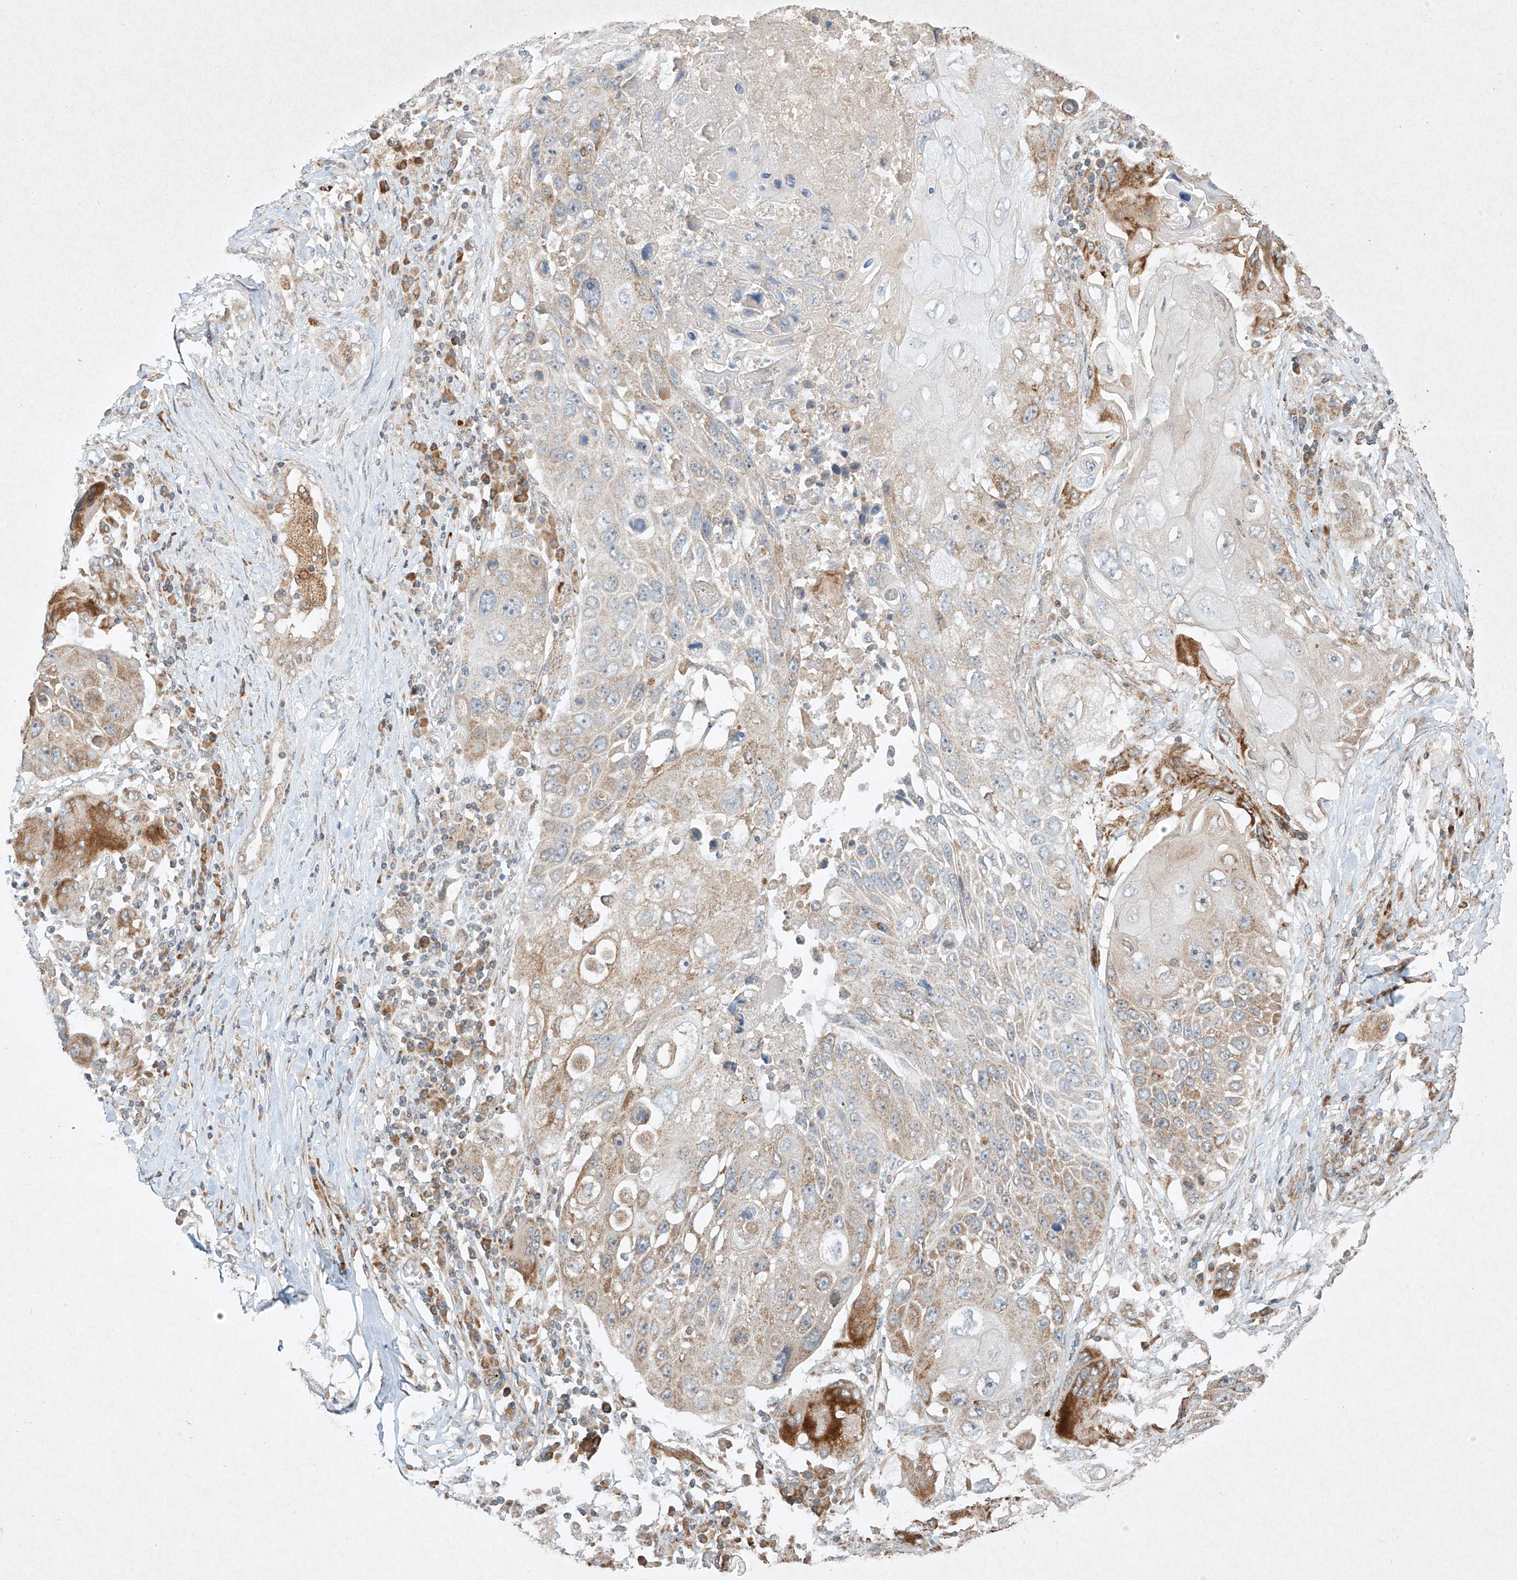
{"staining": {"intensity": "moderate", "quantity": "<25%", "location": "cytoplasmic/membranous"}, "tissue": "lung cancer", "cell_type": "Tumor cells", "image_type": "cancer", "snomed": [{"axis": "morphology", "description": "Squamous cell carcinoma, NOS"}, {"axis": "topography", "description": "Lung"}], "caption": "High-power microscopy captured an immunohistochemistry (IHC) histopathology image of lung cancer, revealing moderate cytoplasmic/membranous positivity in about <25% of tumor cells.", "gene": "SEMA3B", "patient": {"sex": "male", "age": 61}}